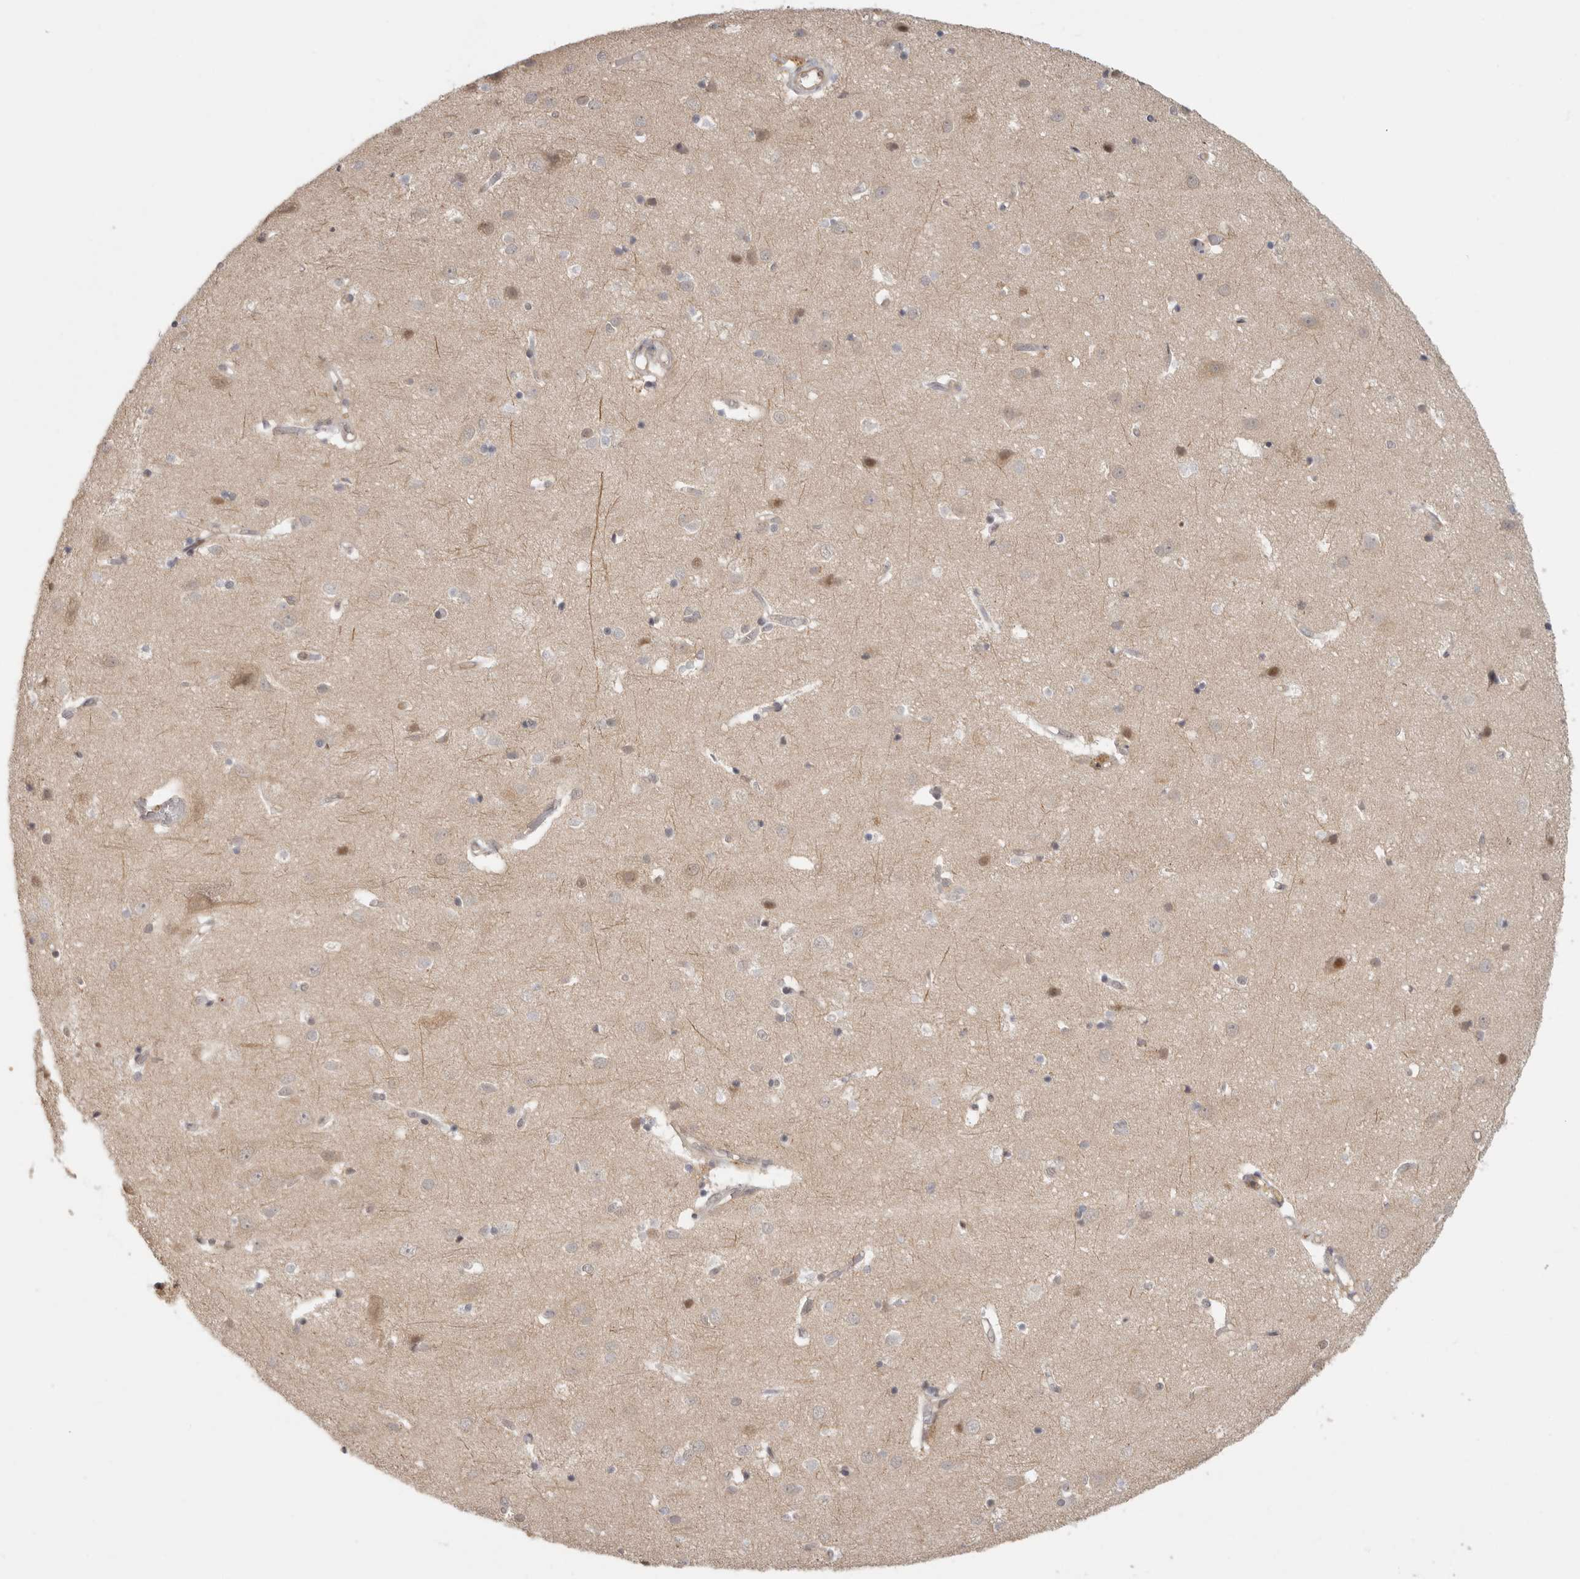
{"staining": {"intensity": "weak", "quantity": ">75%", "location": "cytoplasmic/membranous"}, "tissue": "cerebral cortex", "cell_type": "Endothelial cells", "image_type": "normal", "snomed": [{"axis": "morphology", "description": "Normal tissue, NOS"}, {"axis": "topography", "description": "Cerebral cortex"}], "caption": "Endothelial cells demonstrate low levels of weak cytoplasmic/membranous positivity in about >75% of cells in unremarkable human cerebral cortex. The staining was performed using DAB, with brown indicating positive protein expression. Nuclei are stained blue with hematoxylin.", "gene": "PSMA5", "patient": {"sex": "male", "age": 54}}